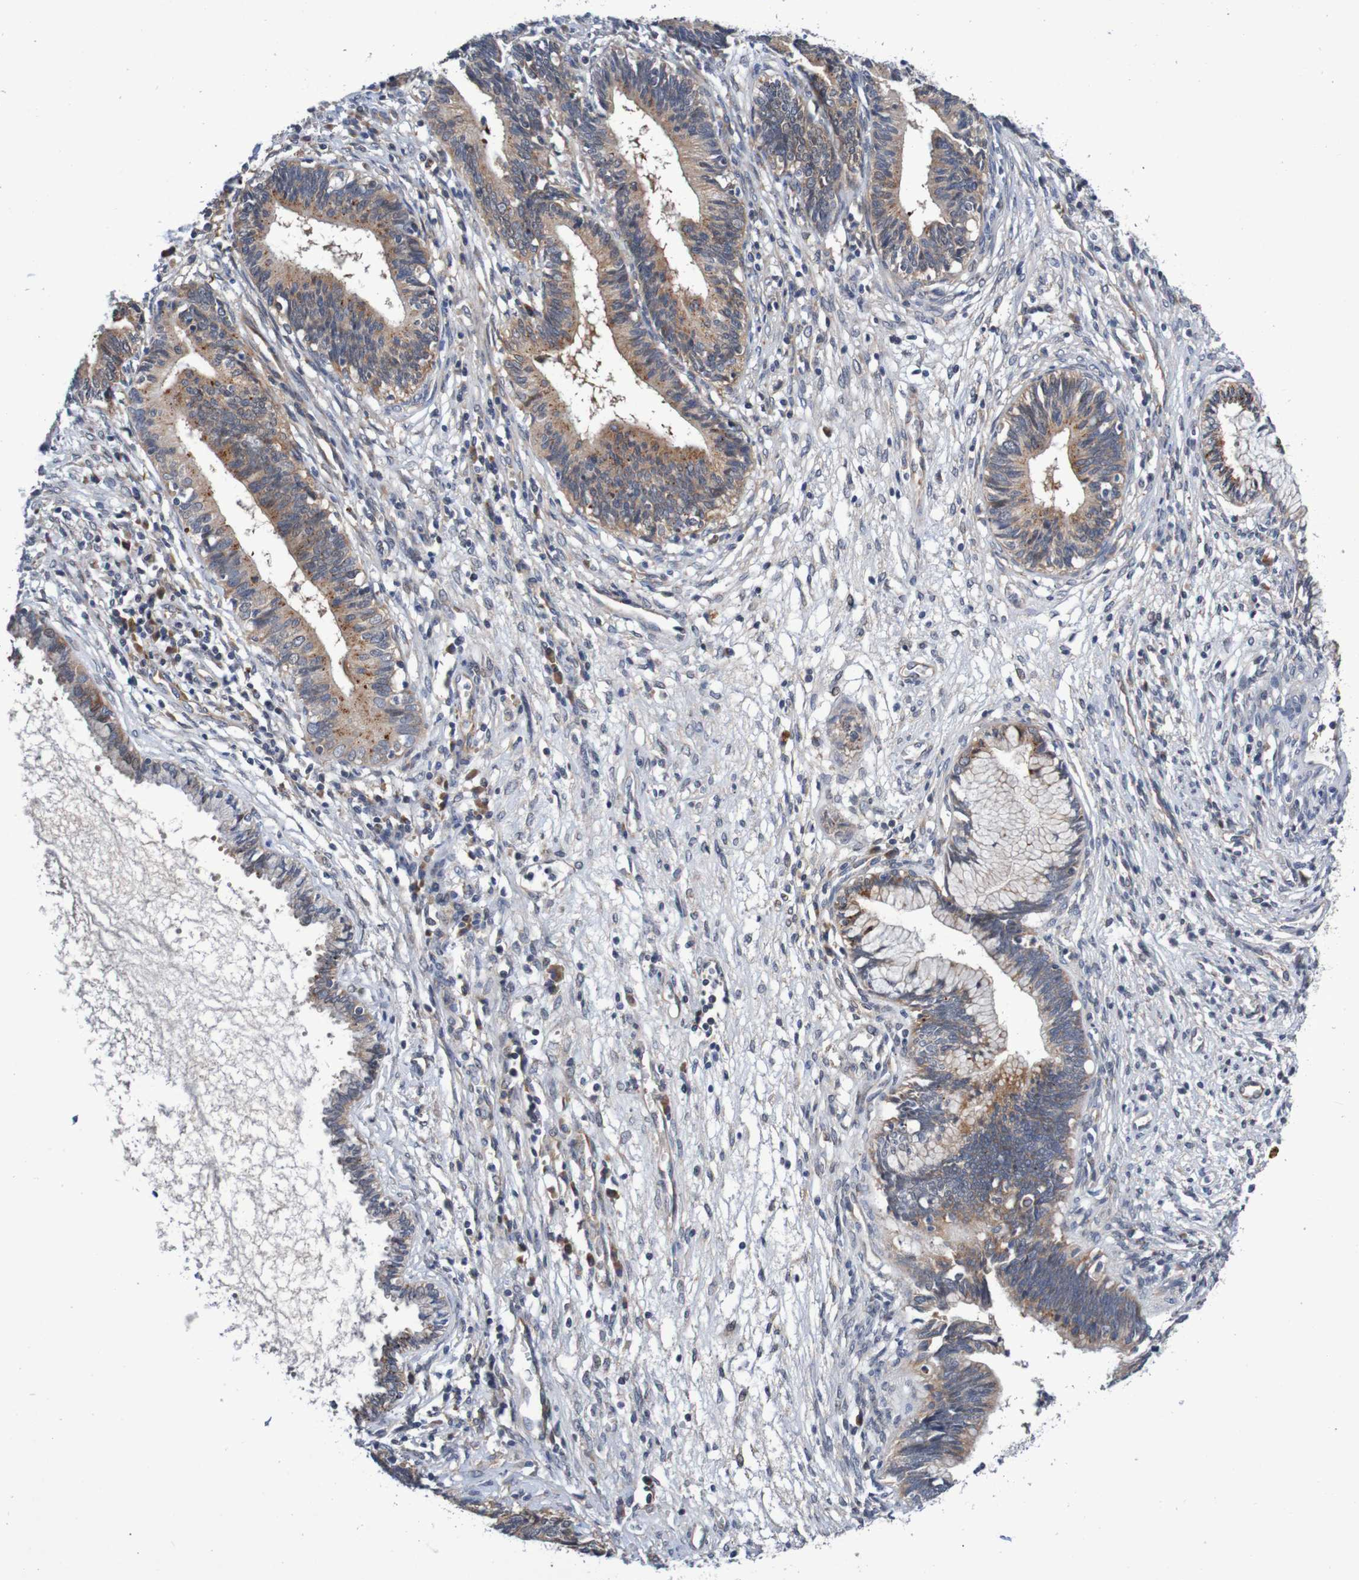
{"staining": {"intensity": "moderate", "quantity": ">75%", "location": "cytoplasmic/membranous"}, "tissue": "cervical cancer", "cell_type": "Tumor cells", "image_type": "cancer", "snomed": [{"axis": "morphology", "description": "Adenocarcinoma, NOS"}, {"axis": "topography", "description": "Cervix"}], "caption": "Cervical cancer (adenocarcinoma) stained with a brown dye displays moderate cytoplasmic/membranous positive staining in approximately >75% of tumor cells.", "gene": "CPED1", "patient": {"sex": "female", "age": 44}}